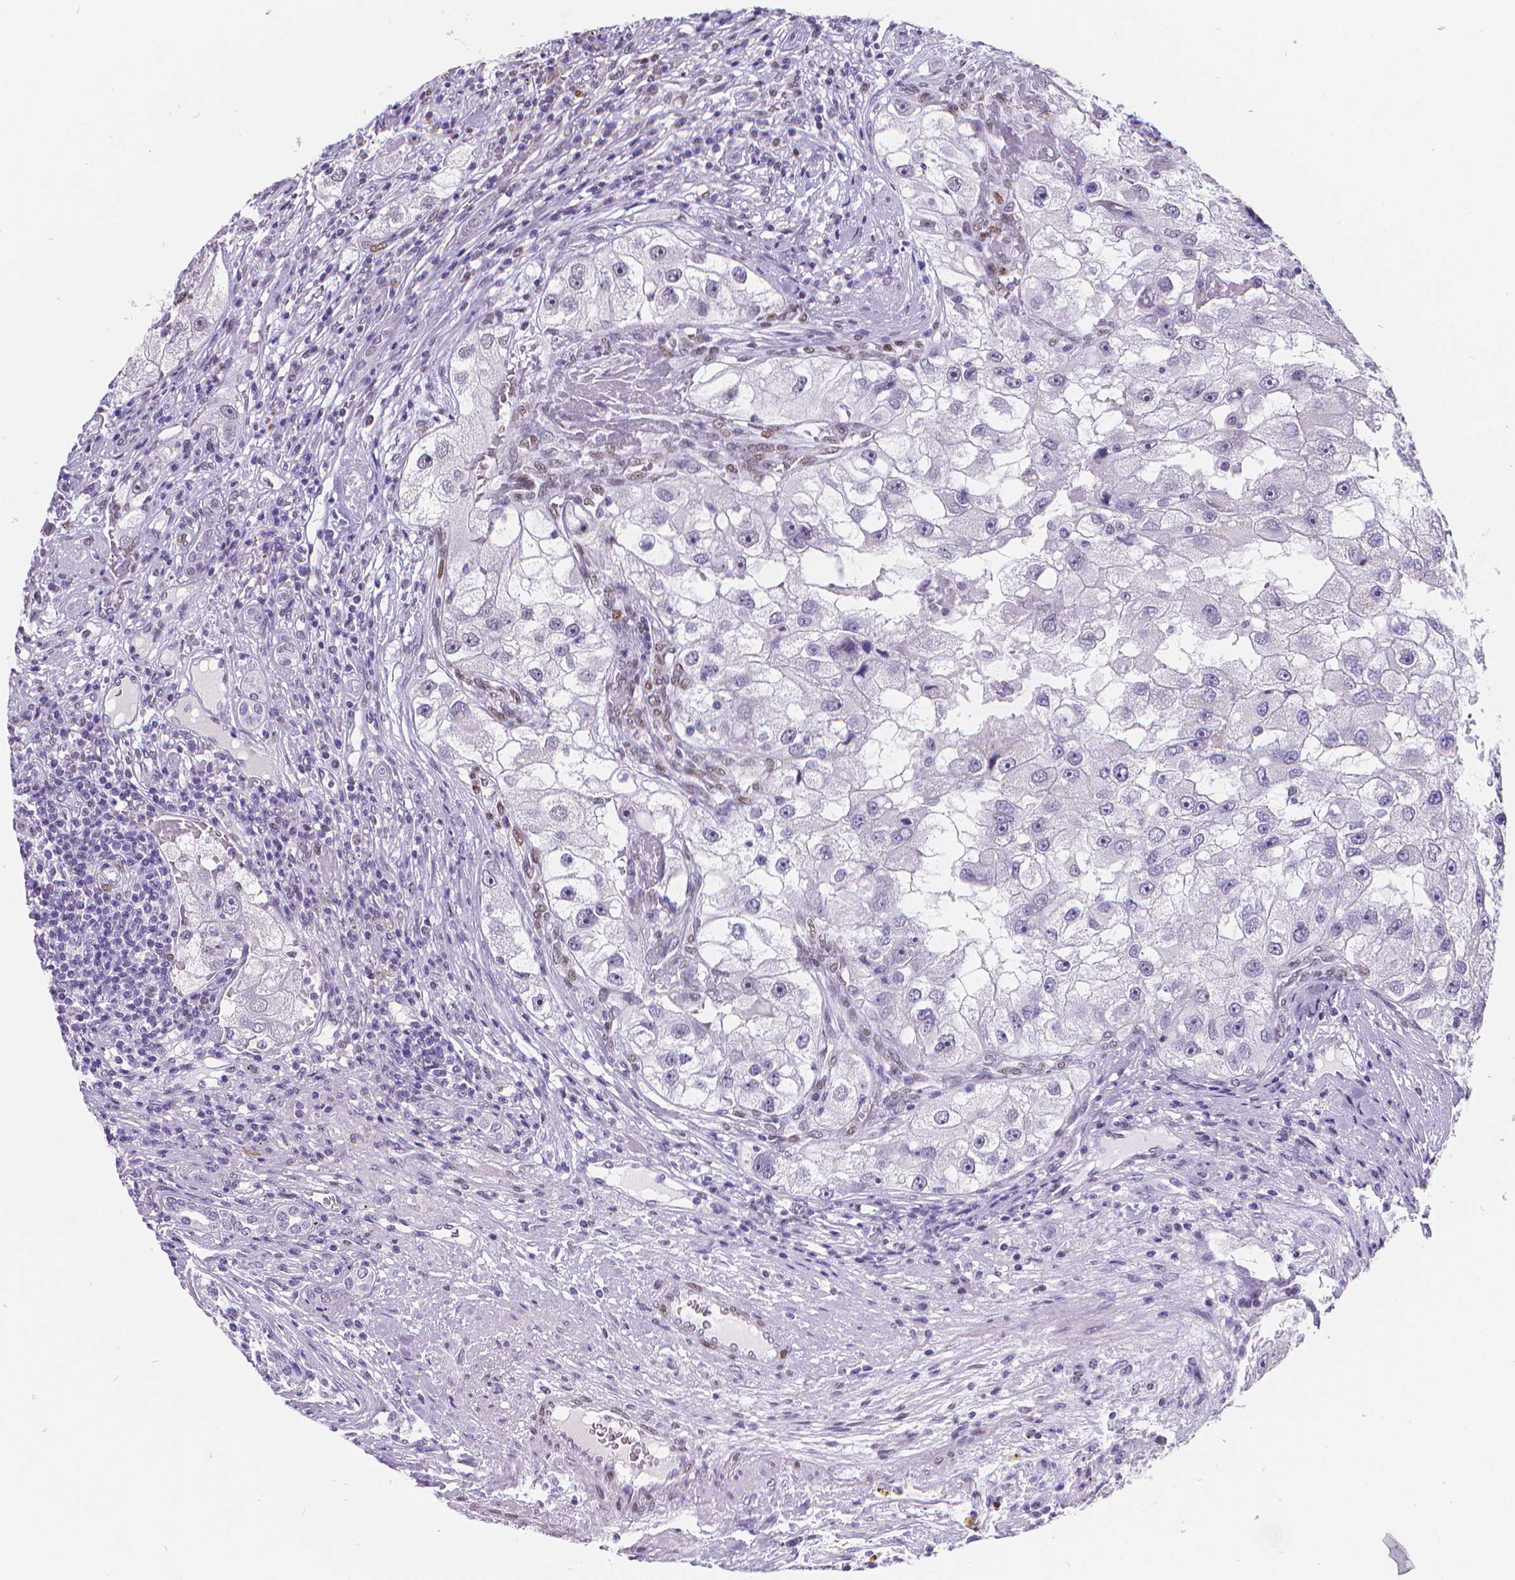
{"staining": {"intensity": "negative", "quantity": "none", "location": "none"}, "tissue": "renal cancer", "cell_type": "Tumor cells", "image_type": "cancer", "snomed": [{"axis": "morphology", "description": "Adenocarcinoma, NOS"}, {"axis": "topography", "description": "Kidney"}], "caption": "A high-resolution image shows IHC staining of renal adenocarcinoma, which exhibits no significant expression in tumor cells. (DAB immunohistochemistry, high magnification).", "gene": "MEF2C", "patient": {"sex": "male", "age": 63}}